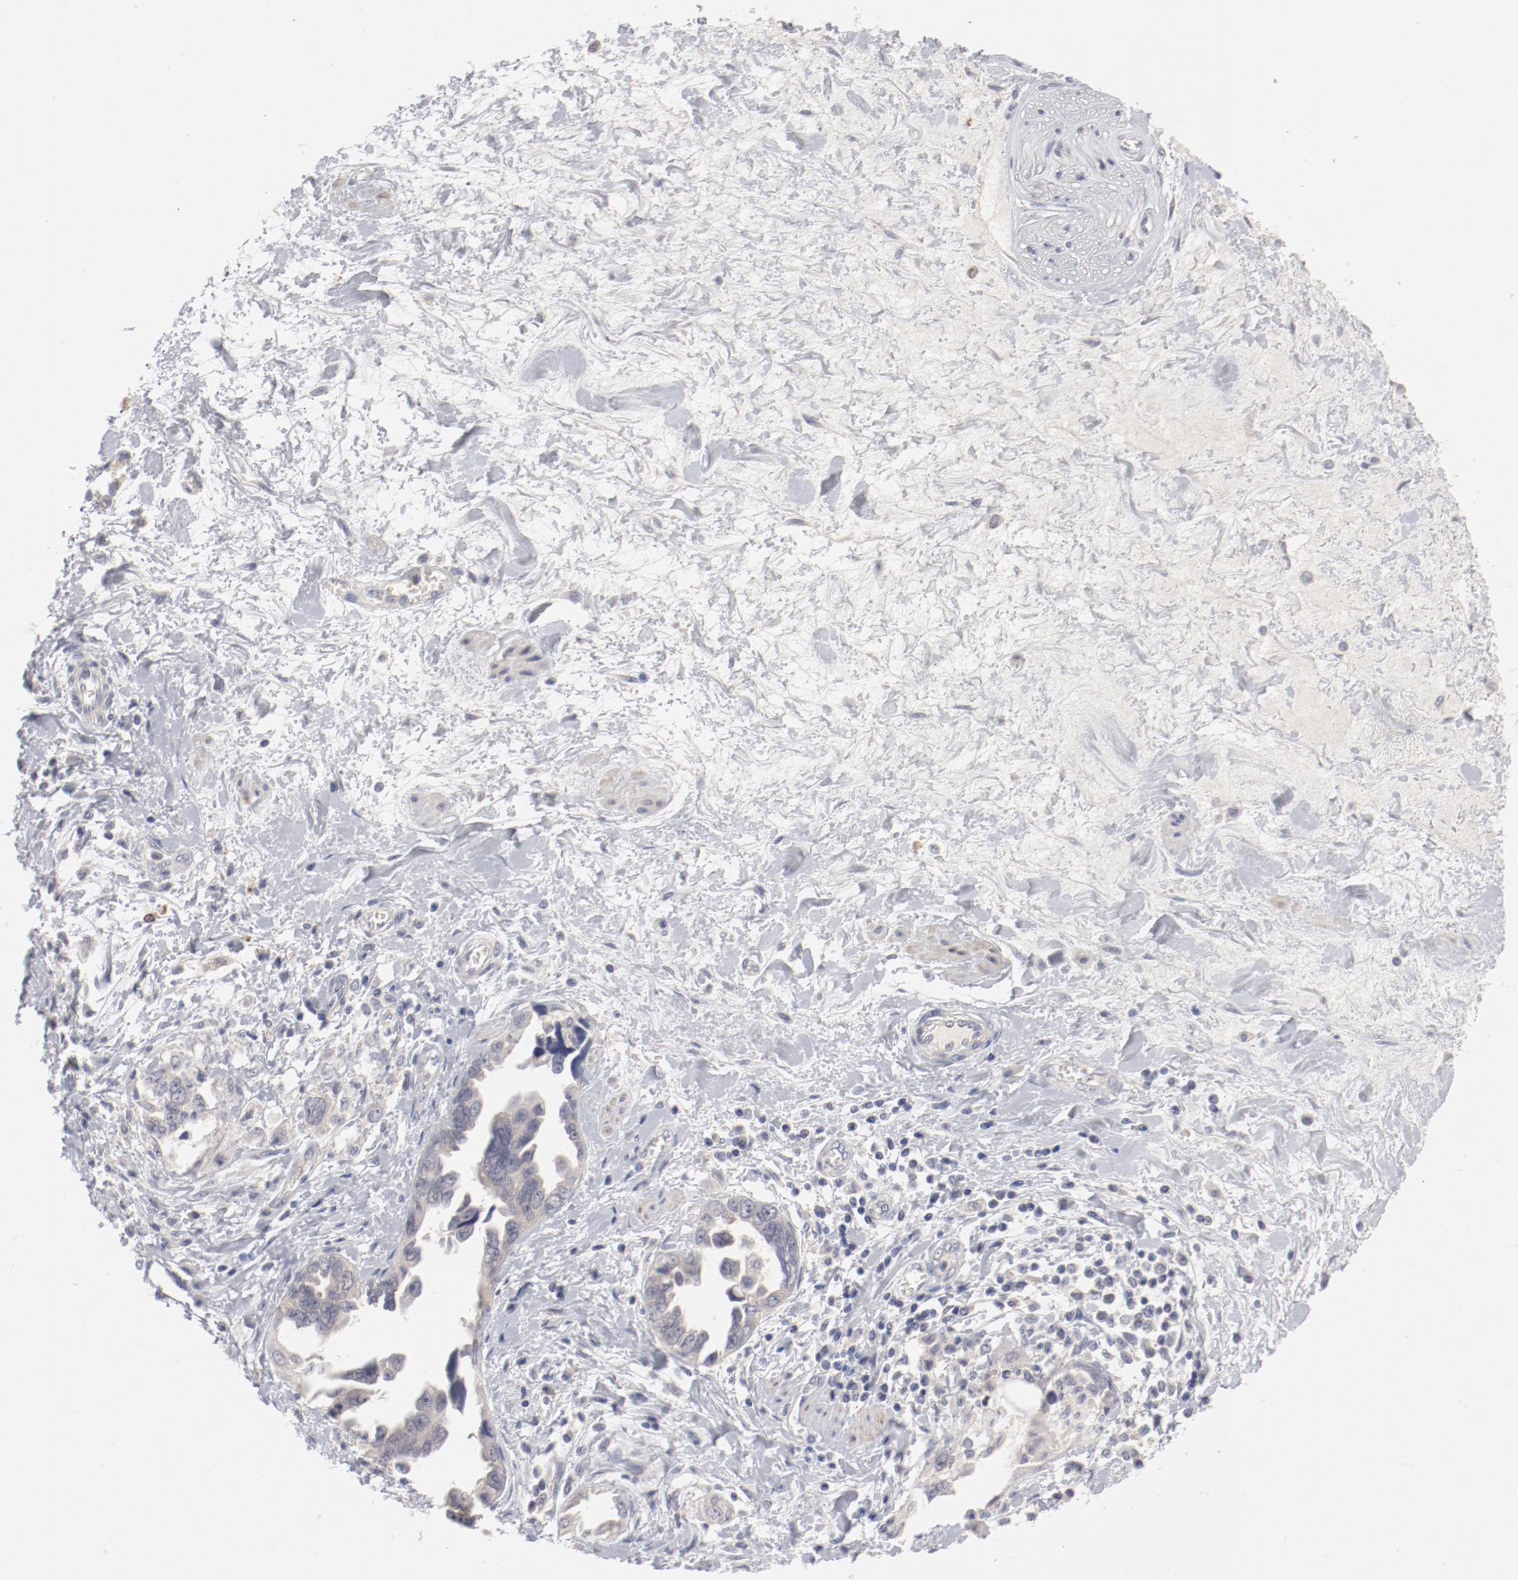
{"staining": {"intensity": "weak", "quantity": "<25%", "location": "cytoplasmic/membranous"}, "tissue": "ovarian cancer", "cell_type": "Tumor cells", "image_type": "cancer", "snomed": [{"axis": "morphology", "description": "Cystadenocarcinoma, serous, NOS"}, {"axis": "topography", "description": "Ovary"}], "caption": "A micrograph of ovarian cancer (serous cystadenocarcinoma) stained for a protein demonstrates no brown staining in tumor cells.", "gene": "SH3BGR", "patient": {"sex": "female", "age": 63}}